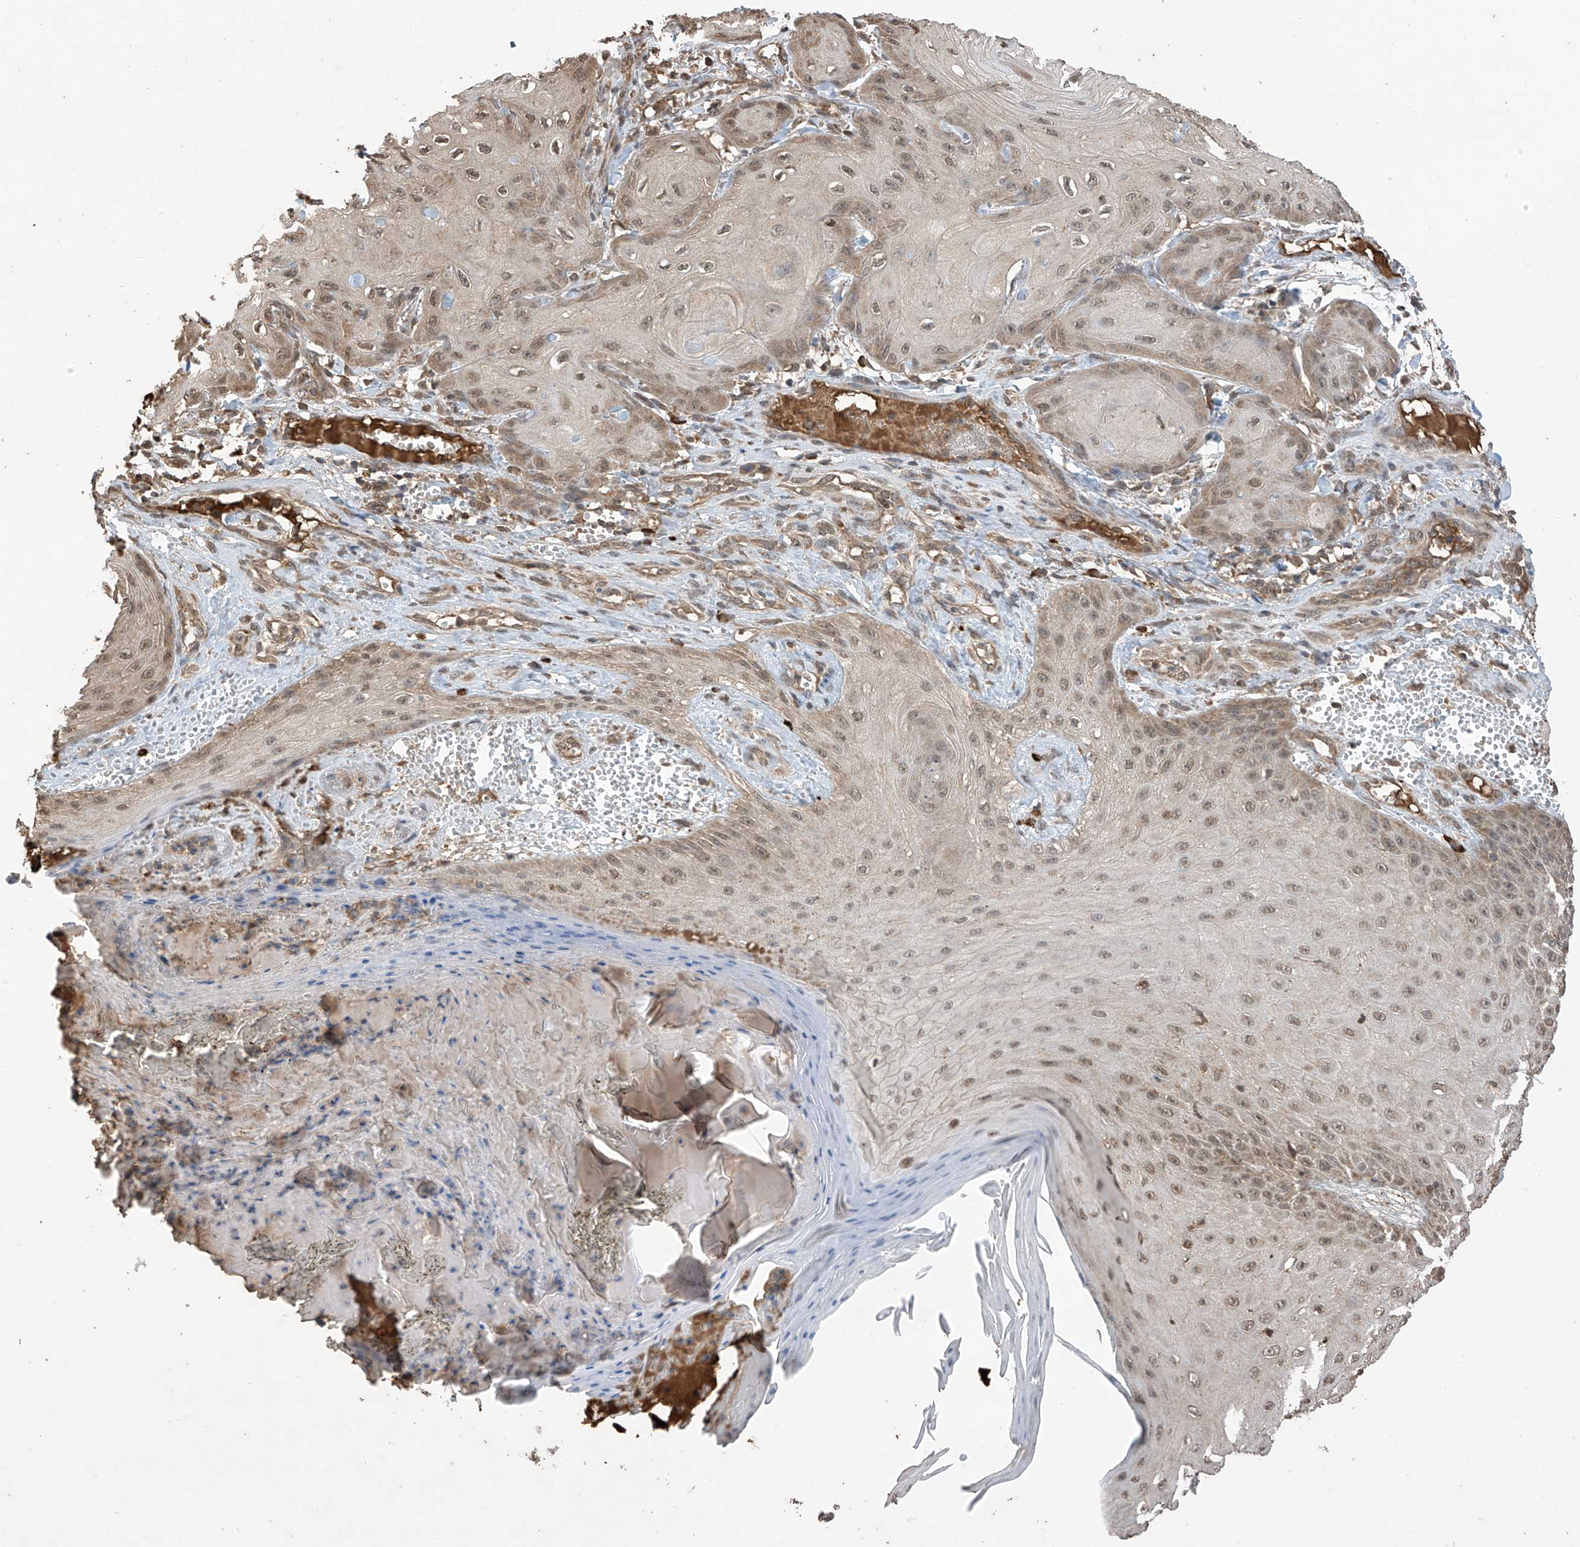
{"staining": {"intensity": "moderate", "quantity": "25%-75%", "location": "cytoplasmic/membranous,nuclear"}, "tissue": "skin cancer", "cell_type": "Tumor cells", "image_type": "cancer", "snomed": [{"axis": "morphology", "description": "Squamous cell carcinoma, NOS"}, {"axis": "topography", "description": "Skin"}], "caption": "Approximately 25%-75% of tumor cells in skin cancer (squamous cell carcinoma) exhibit moderate cytoplasmic/membranous and nuclear protein expression as visualized by brown immunohistochemical staining.", "gene": "PNPT1", "patient": {"sex": "male", "age": 74}}